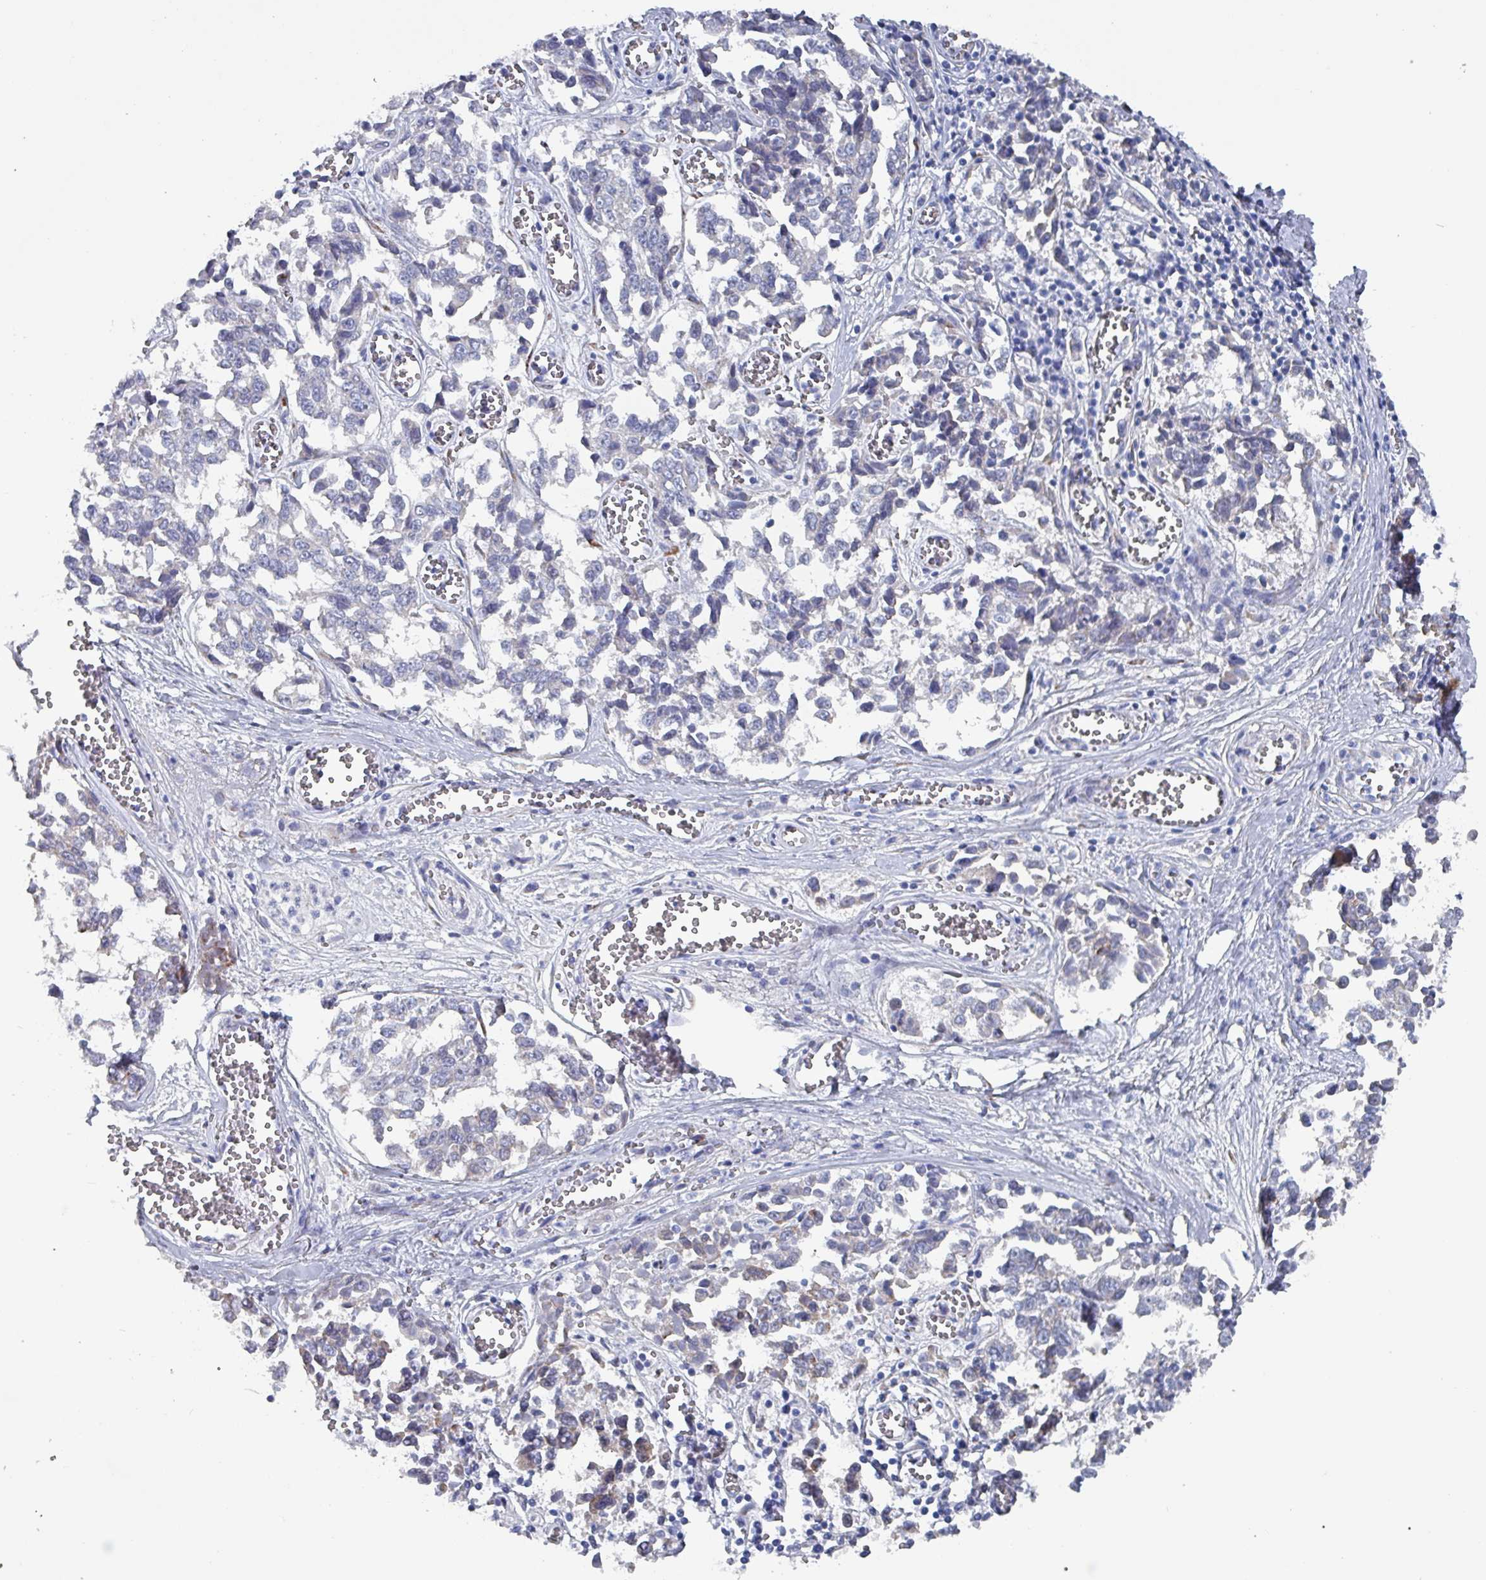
{"staining": {"intensity": "weak", "quantity": "25%-75%", "location": "cytoplasmic/membranous"}, "tissue": "melanoma", "cell_type": "Tumor cells", "image_type": "cancer", "snomed": [{"axis": "morphology", "description": "Malignant melanoma, NOS"}, {"axis": "topography", "description": "Skin"}], "caption": "Melanoma was stained to show a protein in brown. There is low levels of weak cytoplasmic/membranous positivity in approximately 25%-75% of tumor cells.", "gene": "DRD5", "patient": {"sex": "female", "age": 64}}